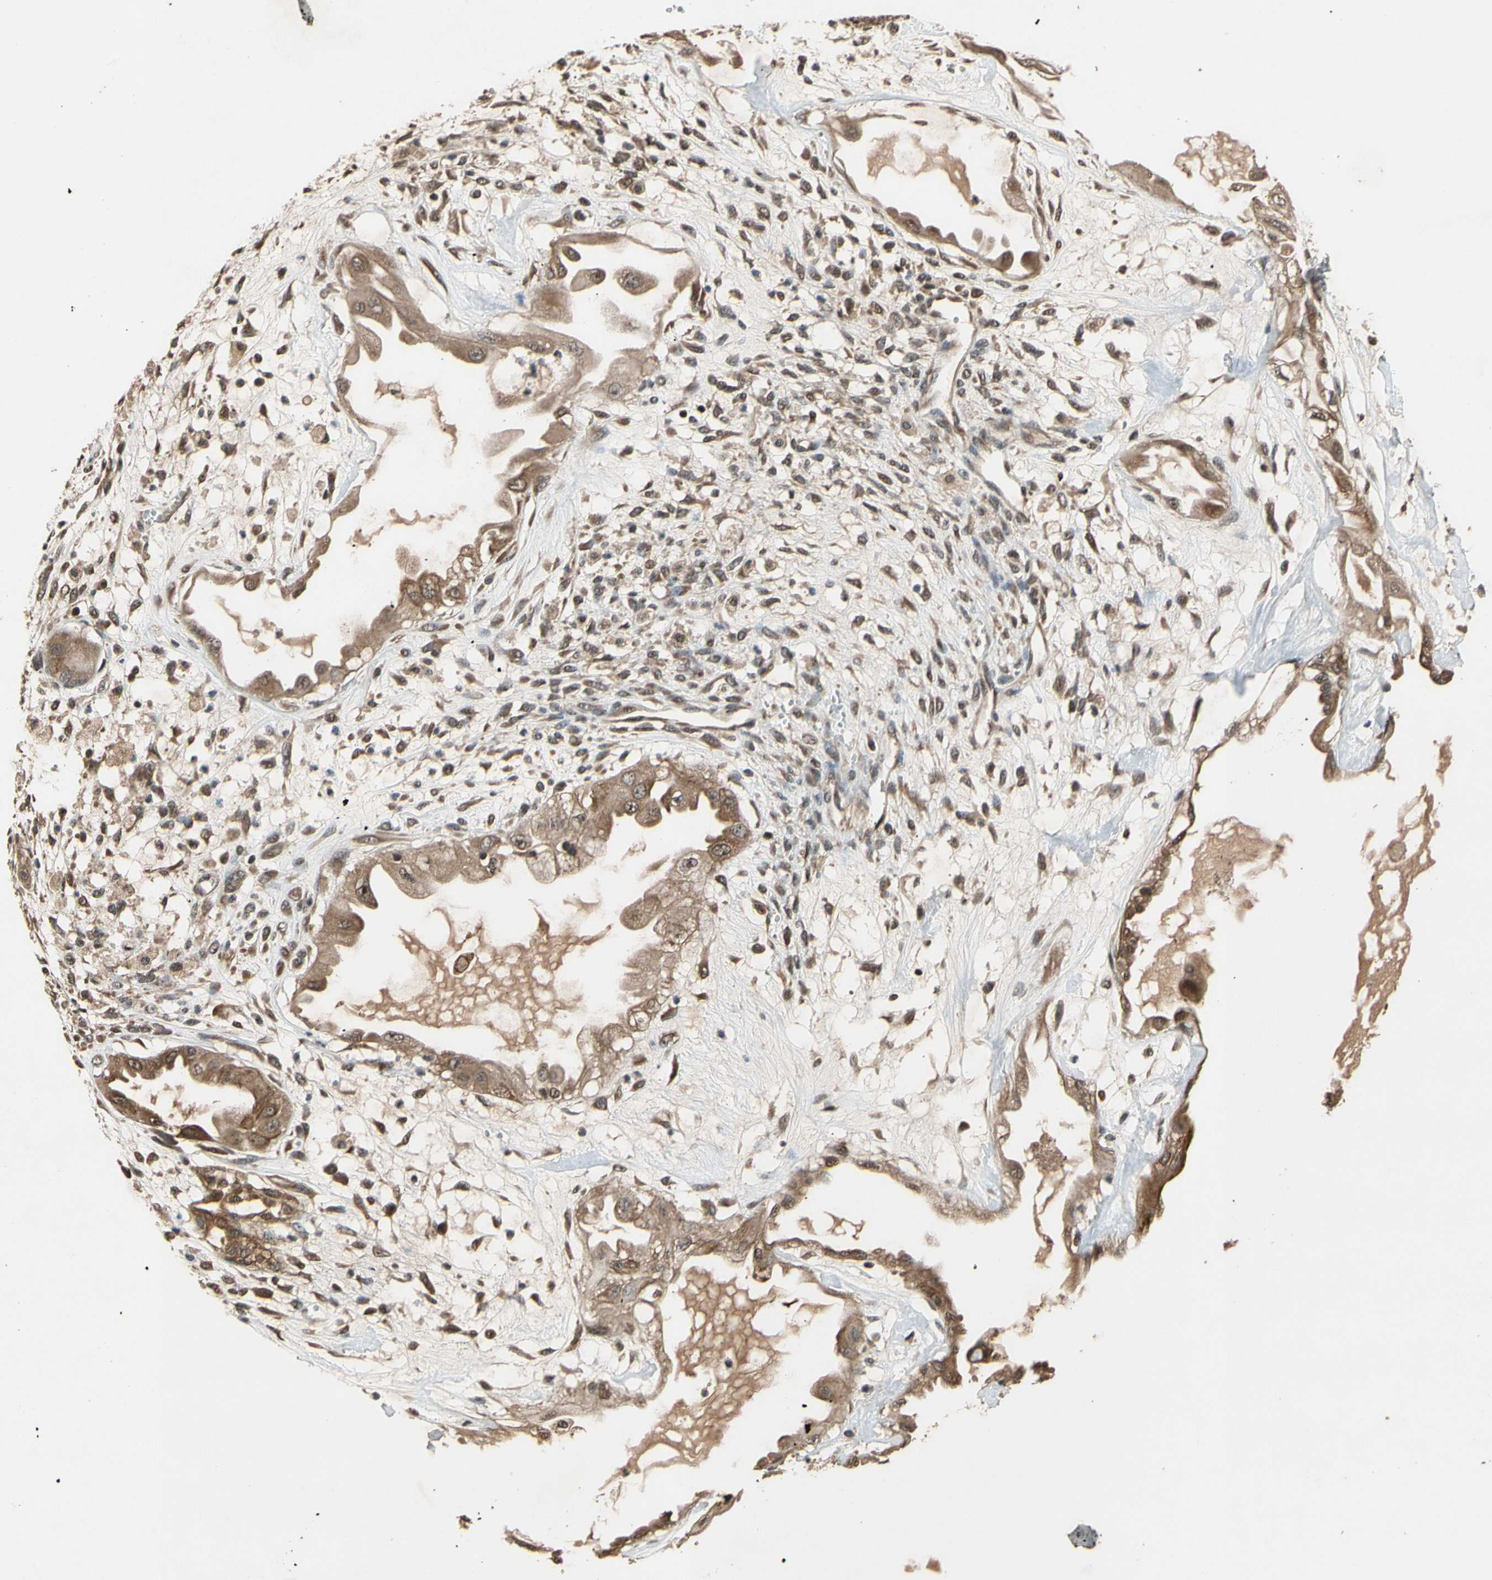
{"staining": {"intensity": "strong", "quantity": ">75%", "location": "cytoplasmic/membranous"}, "tissue": "ovarian cancer", "cell_type": "Tumor cells", "image_type": "cancer", "snomed": [{"axis": "morphology", "description": "Carcinoma, NOS"}, {"axis": "morphology", "description": "Carcinoma, endometroid"}, {"axis": "topography", "description": "Ovary"}], "caption": "A brown stain shows strong cytoplasmic/membranous positivity of a protein in endometroid carcinoma (ovarian) tumor cells.", "gene": "TMEM230", "patient": {"sex": "female", "age": 50}}